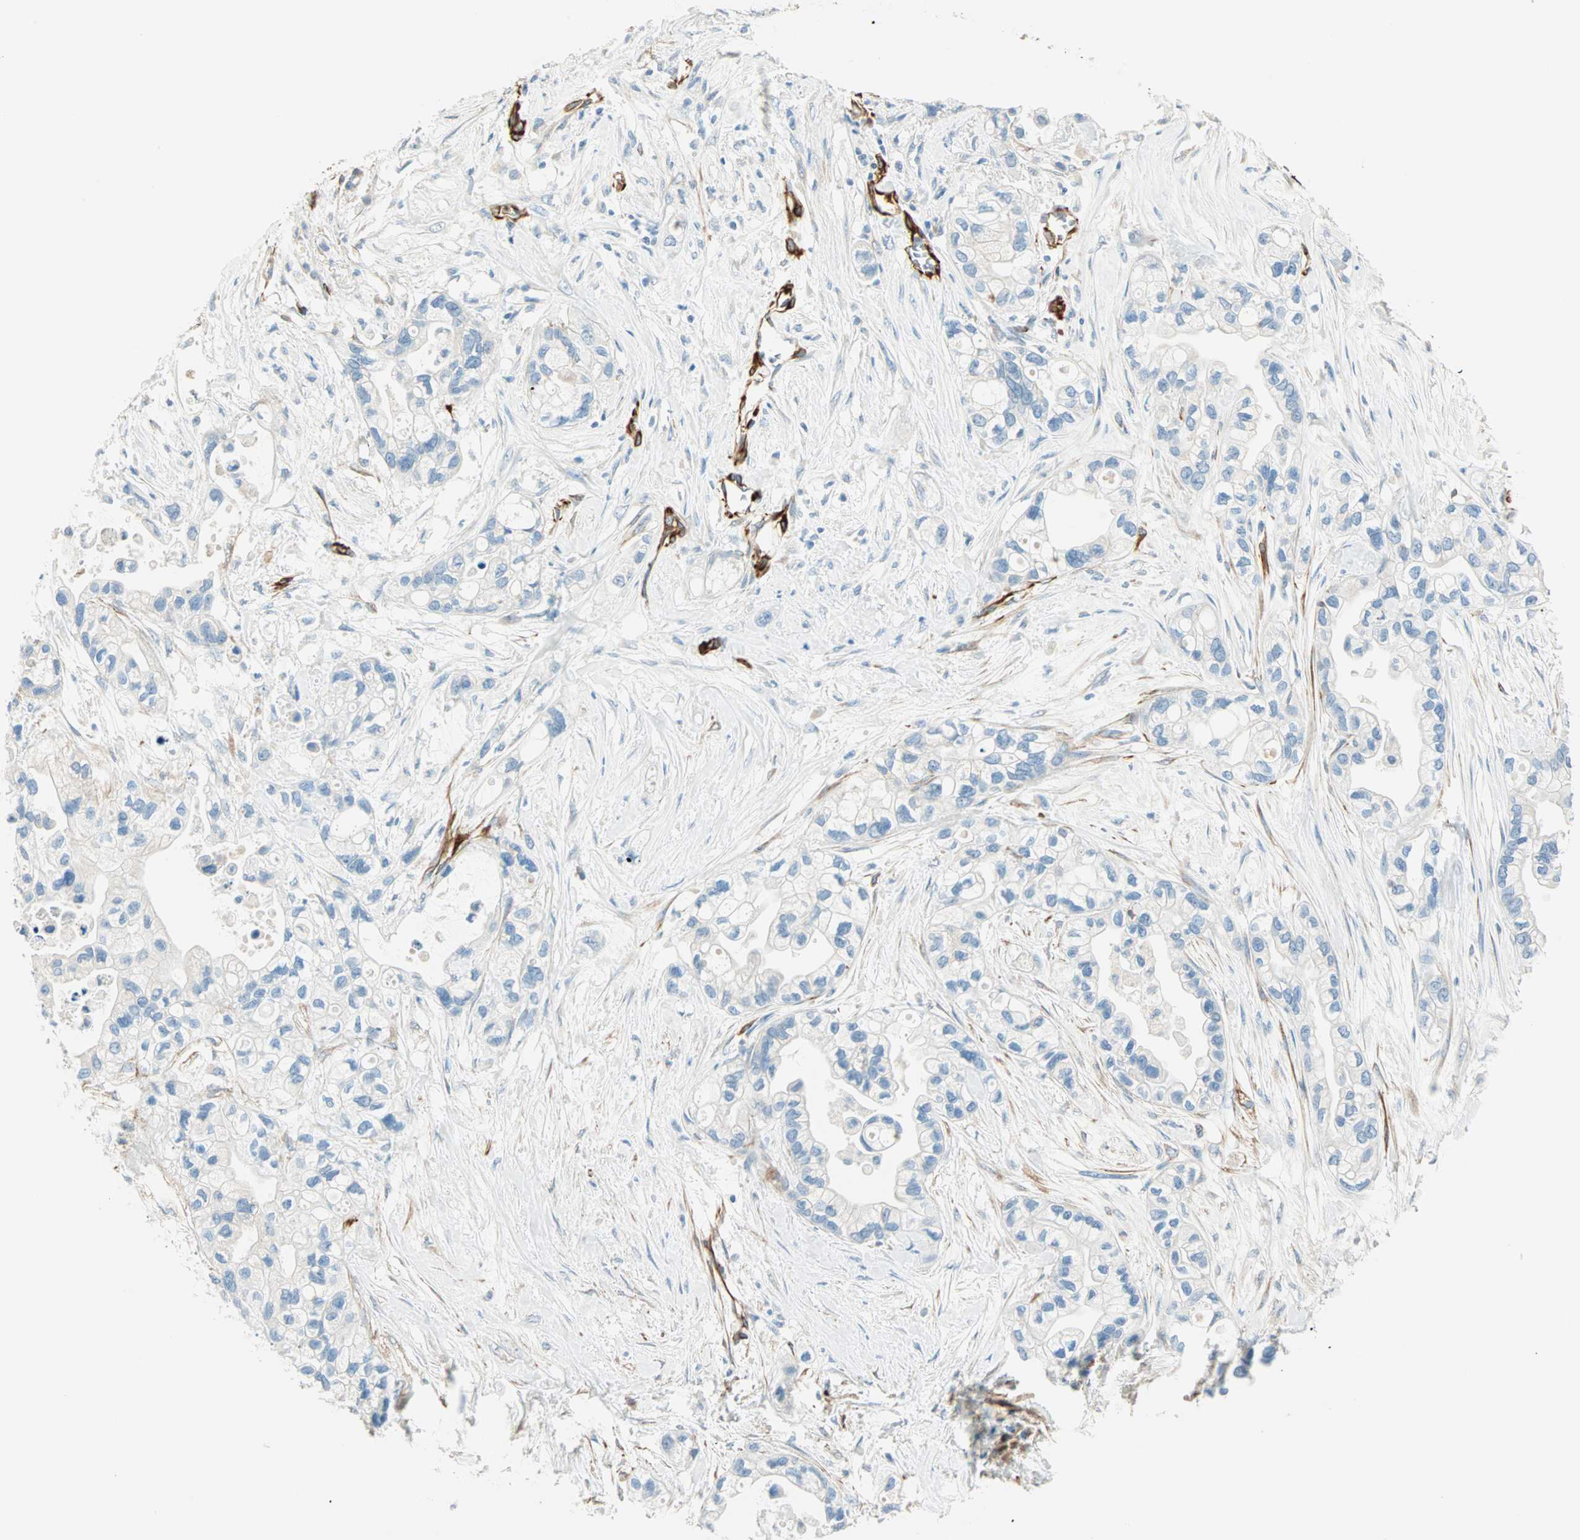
{"staining": {"intensity": "negative", "quantity": "none", "location": "none"}, "tissue": "pancreatic cancer", "cell_type": "Tumor cells", "image_type": "cancer", "snomed": [{"axis": "morphology", "description": "Adenocarcinoma, NOS"}, {"axis": "topography", "description": "Pancreas"}], "caption": "Immunohistochemistry of human pancreatic adenocarcinoma exhibits no staining in tumor cells.", "gene": "NES", "patient": {"sex": "female", "age": 77}}